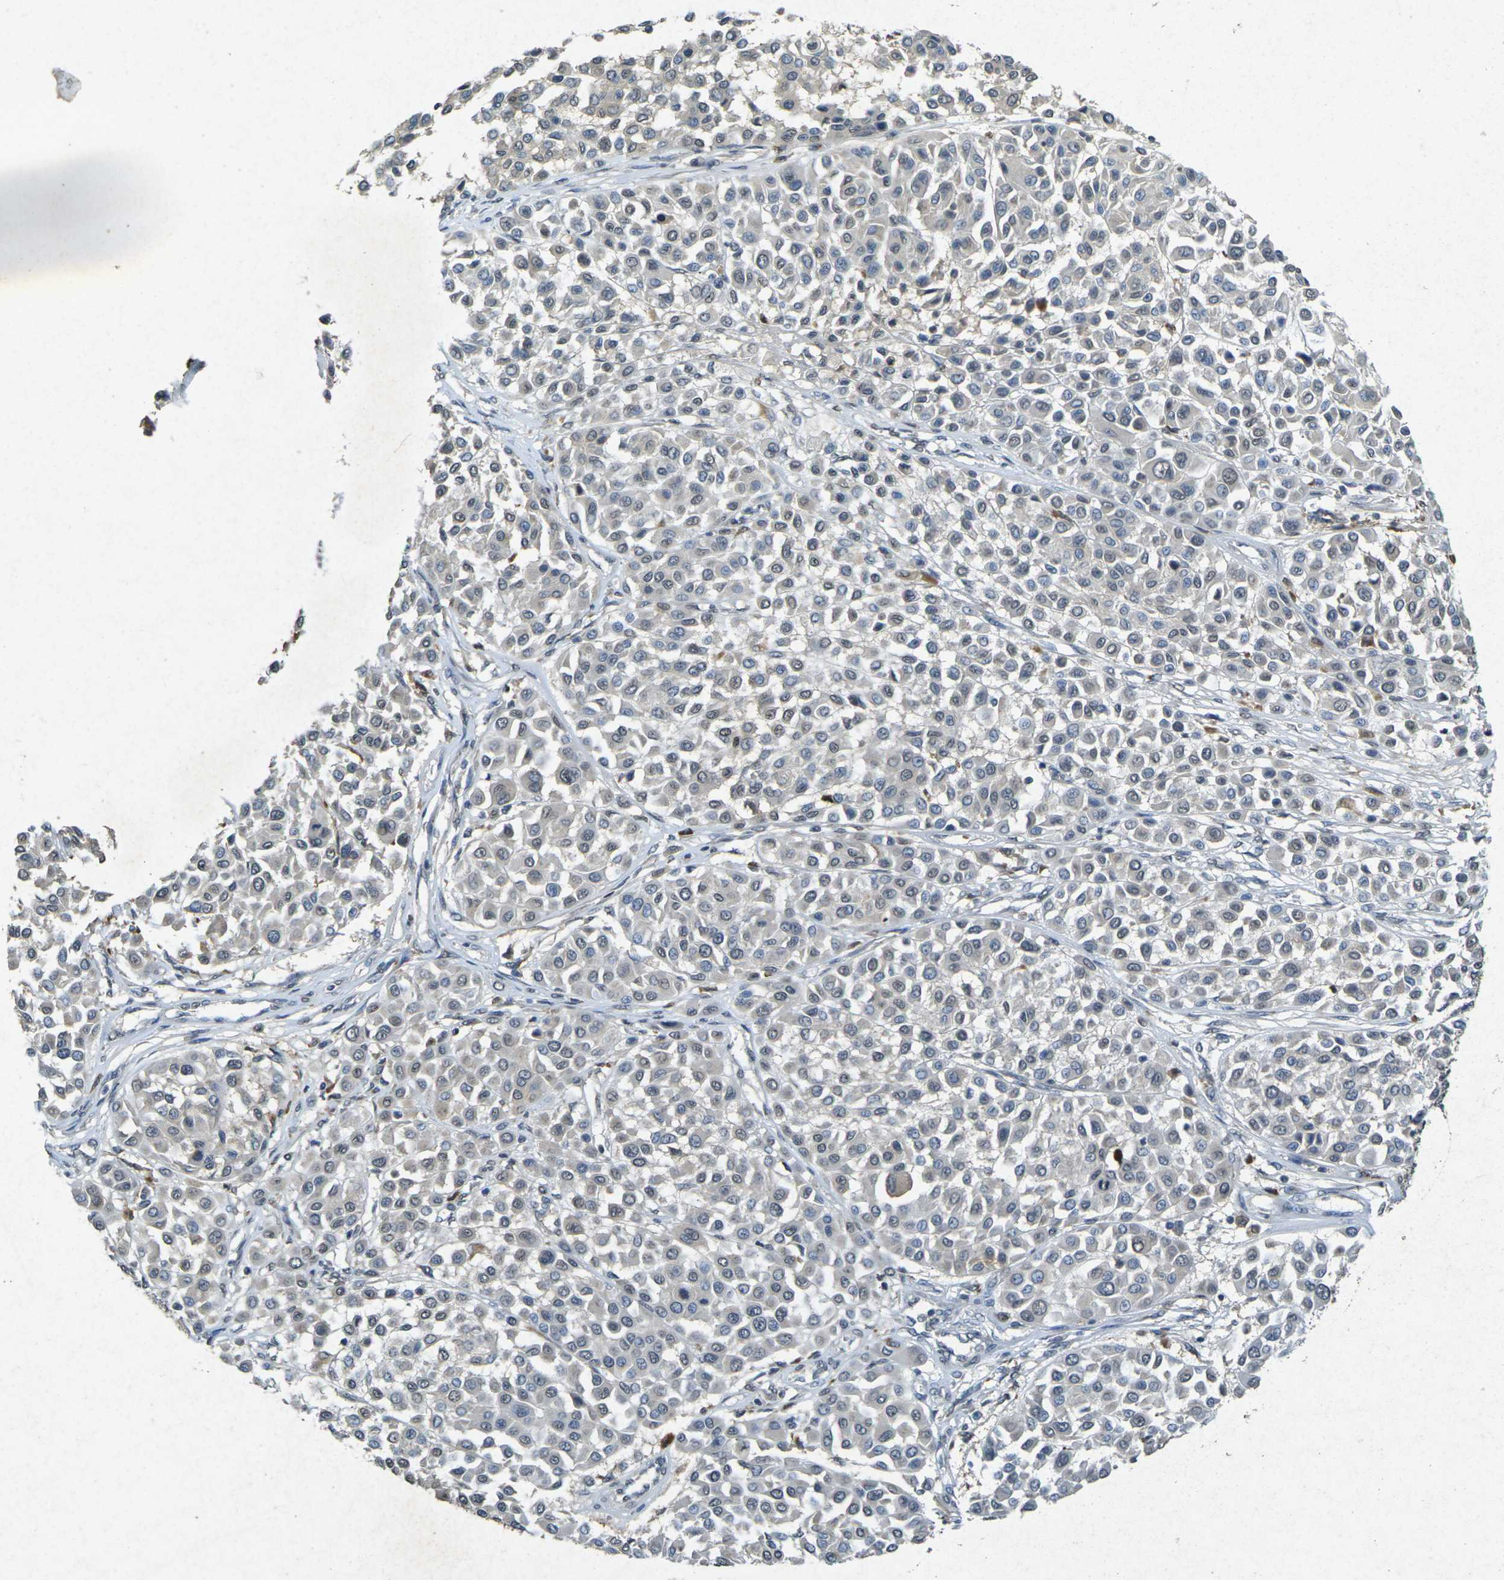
{"staining": {"intensity": "negative", "quantity": "none", "location": "none"}, "tissue": "melanoma", "cell_type": "Tumor cells", "image_type": "cancer", "snomed": [{"axis": "morphology", "description": "Malignant melanoma, Metastatic site"}, {"axis": "topography", "description": "Soft tissue"}], "caption": "DAB immunohistochemical staining of human melanoma displays no significant positivity in tumor cells. (DAB (3,3'-diaminobenzidine) immunohistochemistry (IHC) with hematoxylin counter stain).", "gene": "RGMA", "patient": {"sex": "male", "age": 41}}